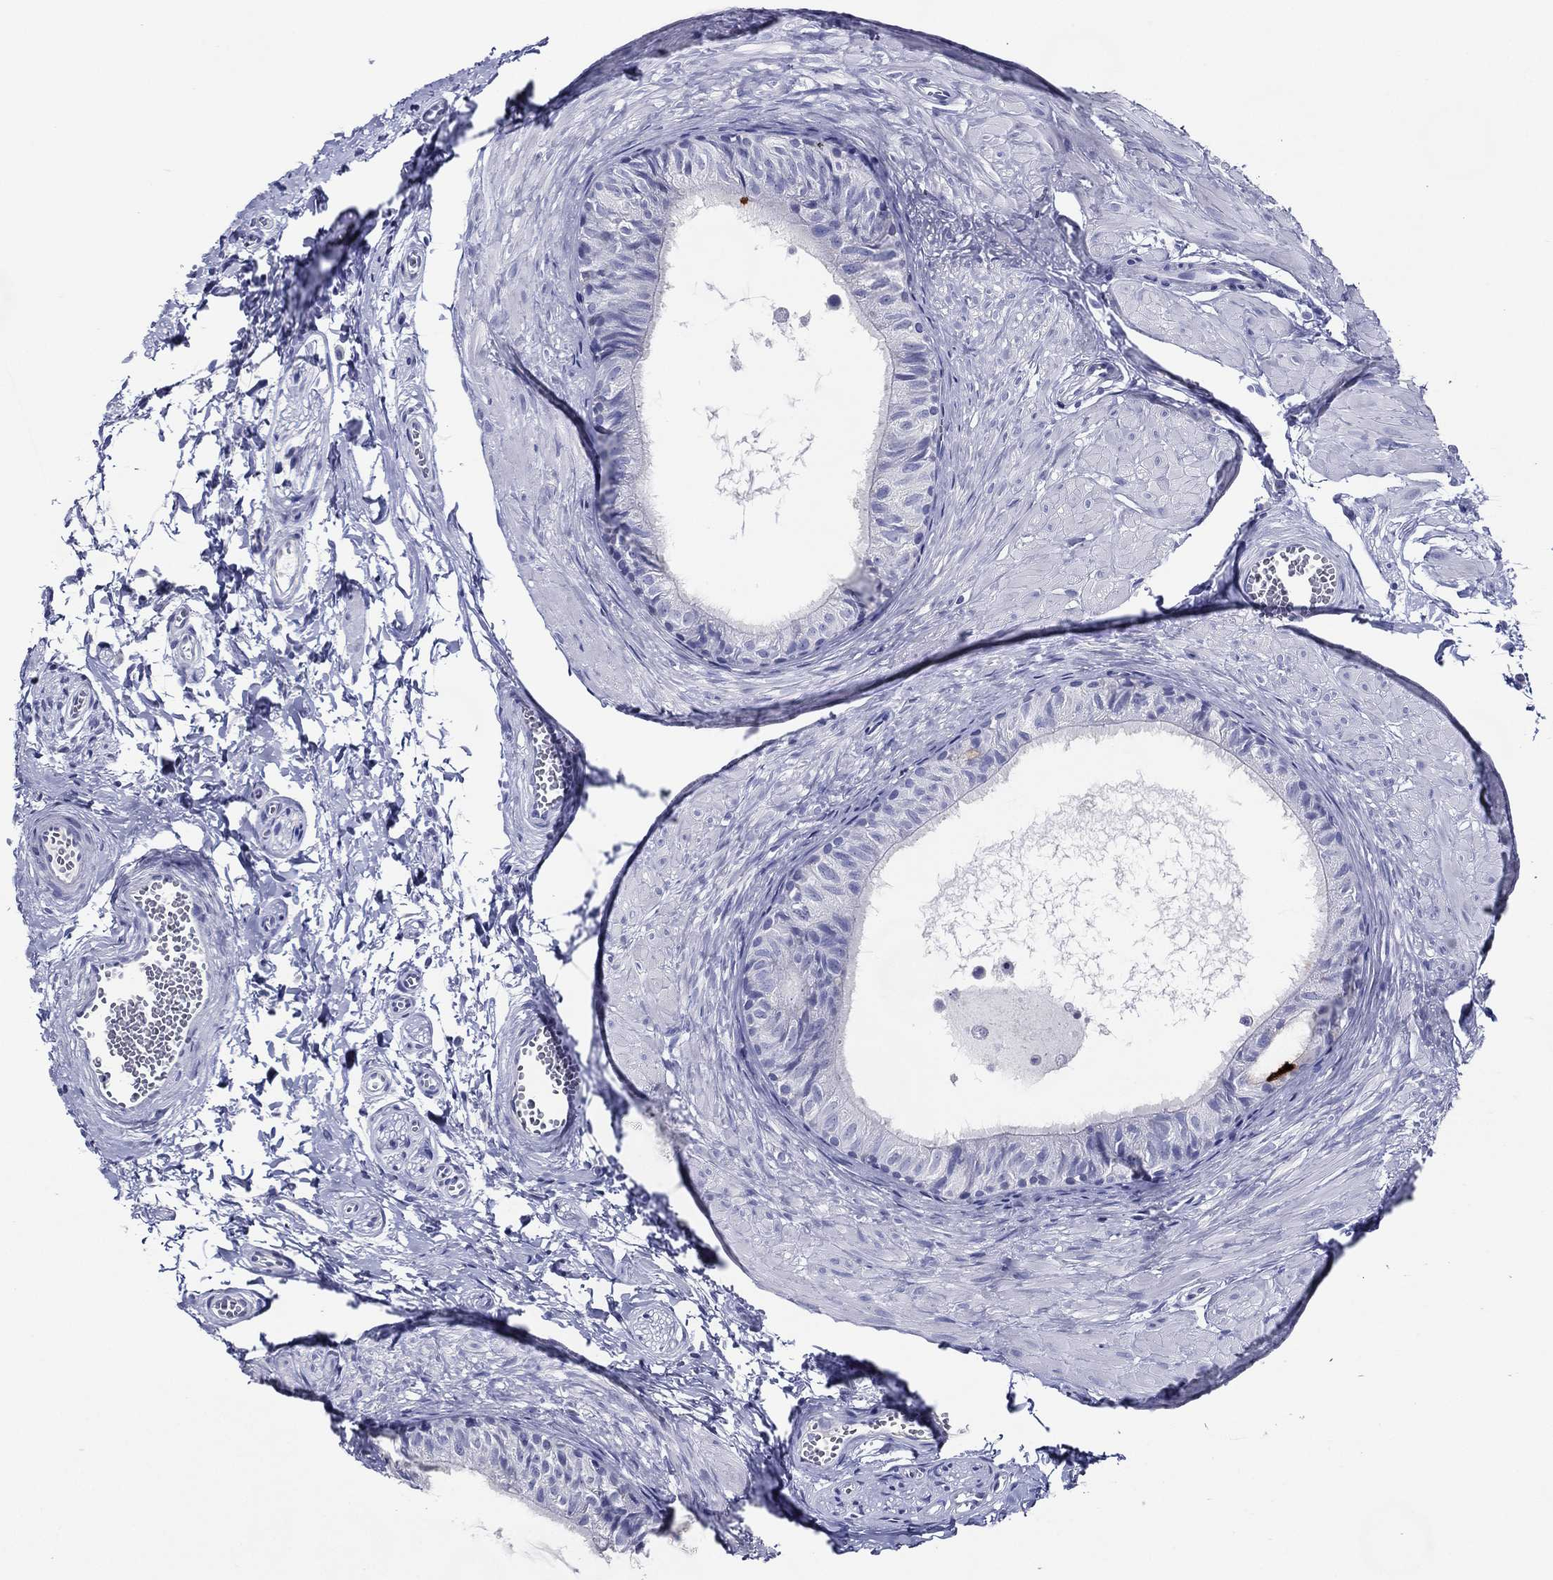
{"staining": {"intensity": "moderate", "quantity": "<25%", "location": "cytoplasmic/membranous"}, "tissue": "epididymis", "cell_type": "Glandular cells", "image_type": "normal", "snomed": [{"axis": "morphology", "description": "Normal tissue, NOS"}, {"axis": "topography", "description": "Epididymis"}], "caption": "An IHC photomicrograph of normal tissue is shown. Protein staining in brown labels moderate cytoplasmic/membranous positivity in epididymis within glandular cells.", "gene": "ACE2", "patient": {"sex": "male", "age": 22}}